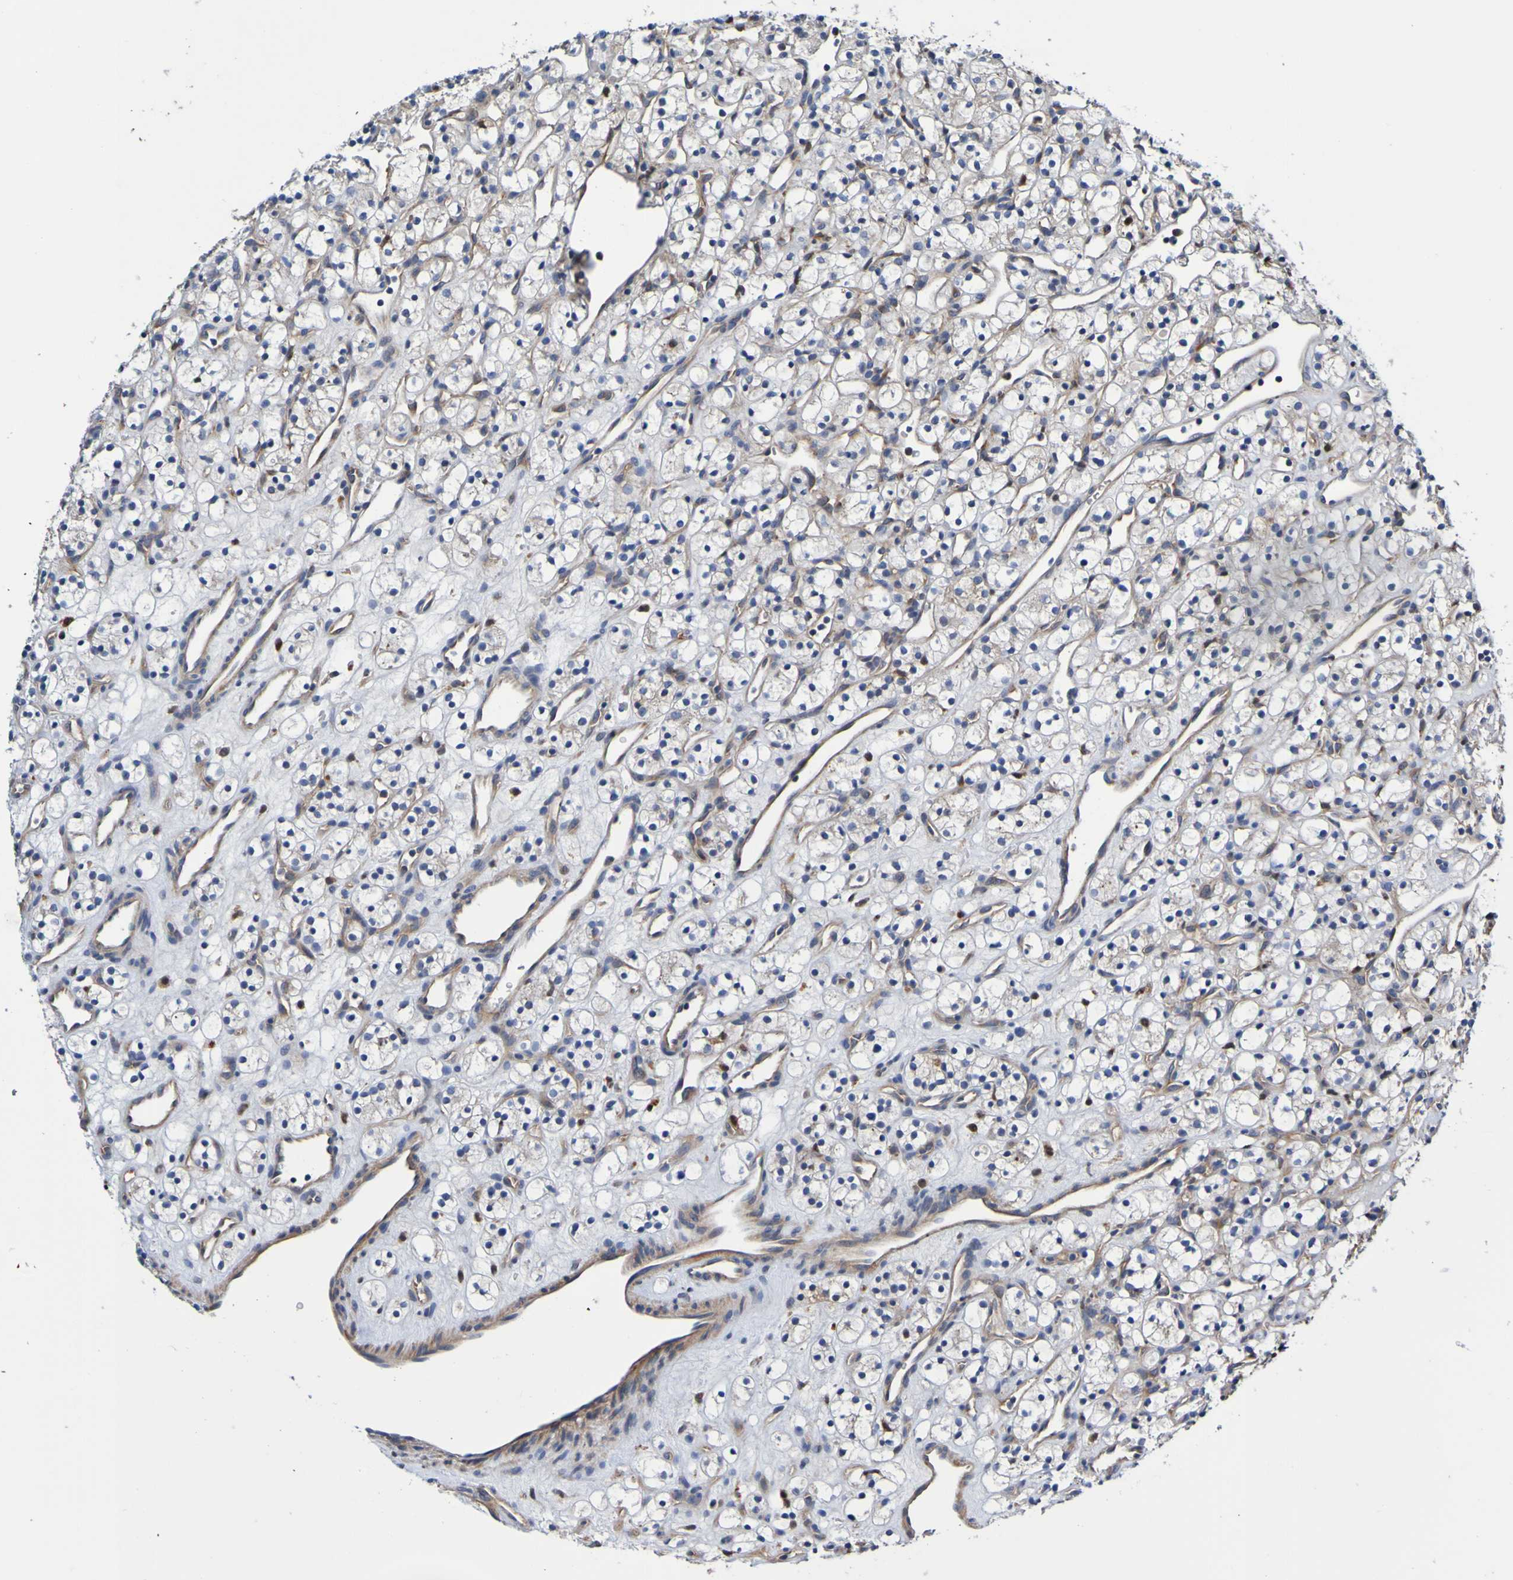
{"staining": {"intensity": "weak", "quantity": ">75%", "location": "cytoplasmic/membranous"}, "tissue": "renal cancer", "cell_type": "Tumor cells", "image_type": "cancer", "snomed": [{"axis": "morphology", "description": "Adenocarcinoma, NOS"}, {"axis": "topography", "description": "Kidney"}], "caption": "Renal adenocarcinoma stained with a brown dye displays weak cytoplasmic/membranous positive expression in about >75% of tumor cells.", "gene": "METAP2", "patient": {"sex": "female", "age": 60}}